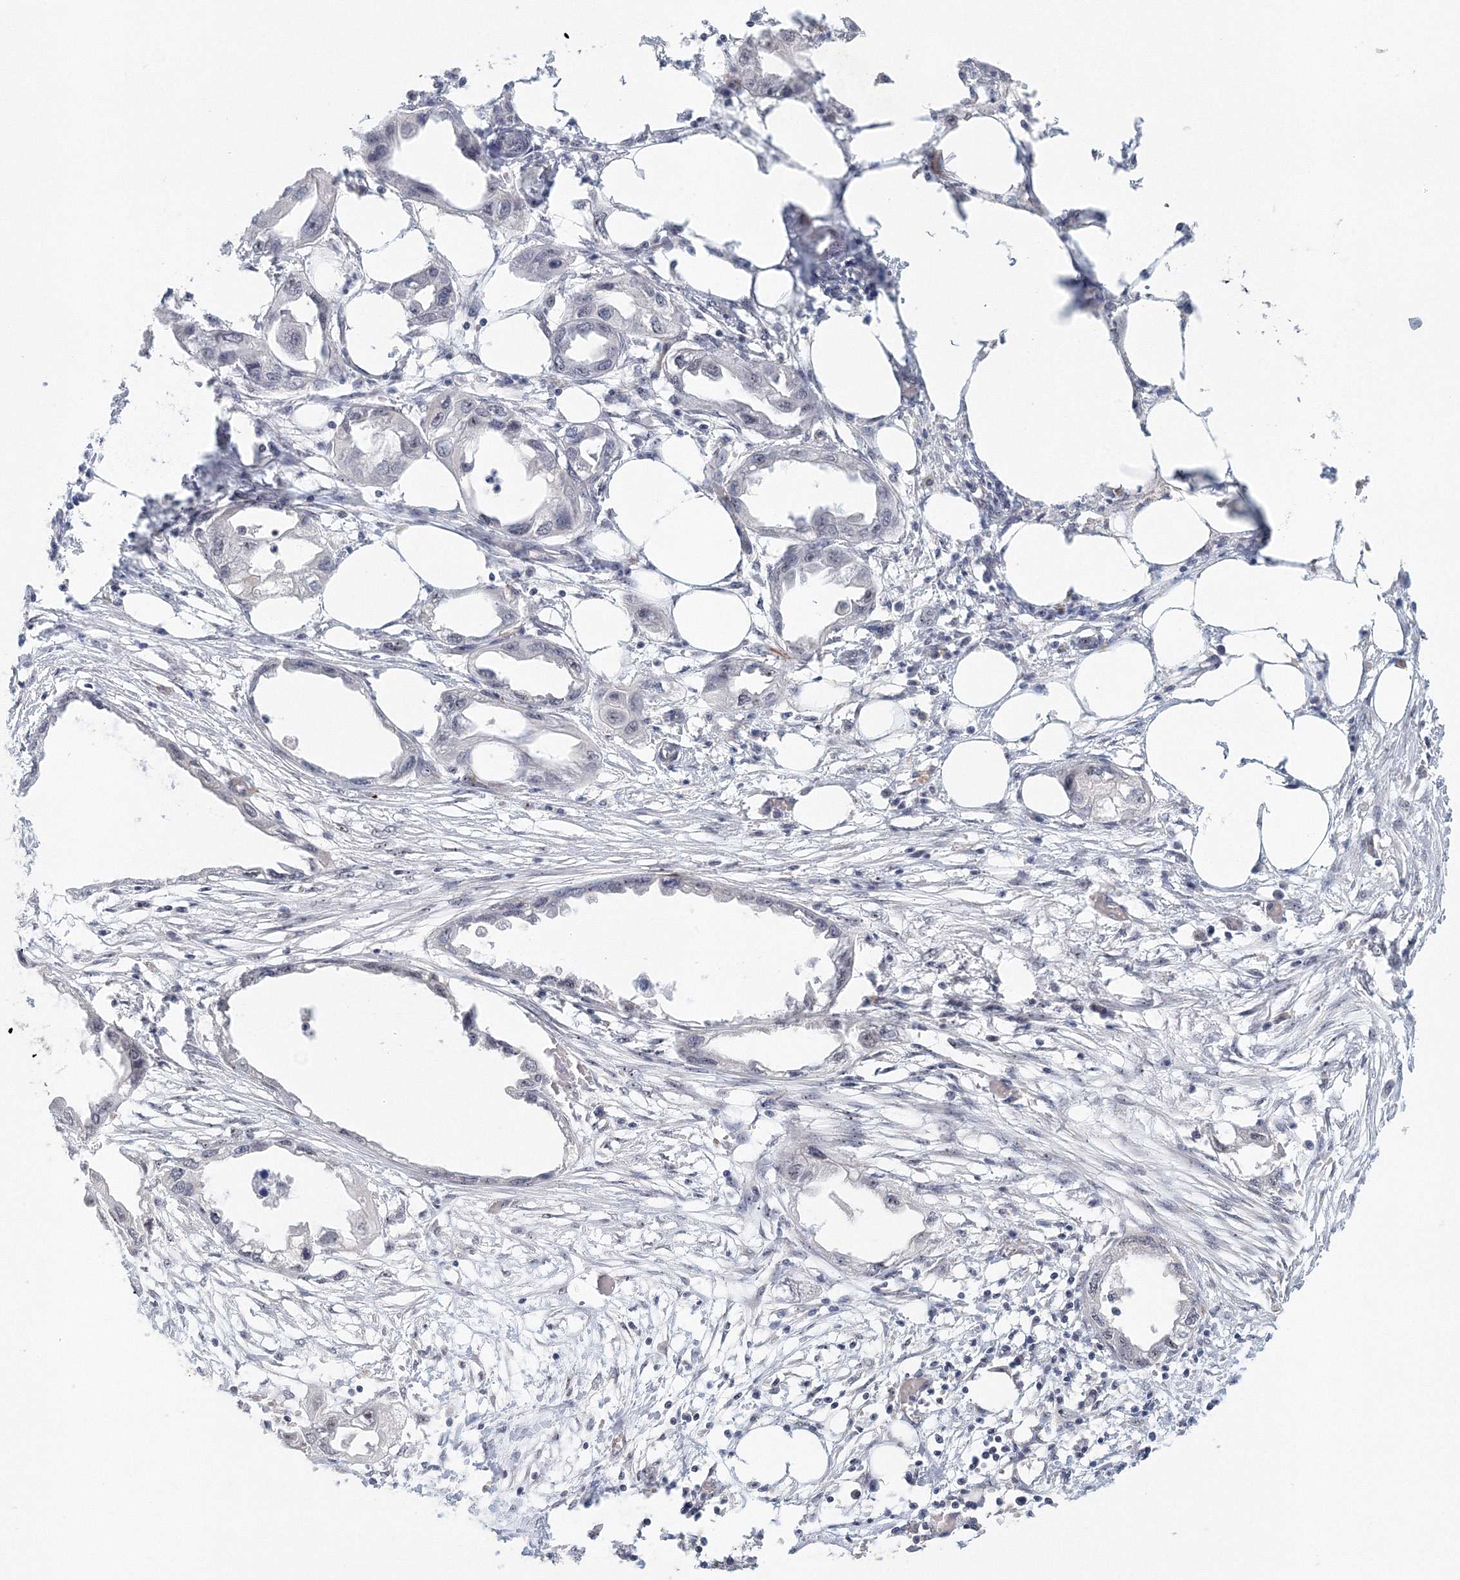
{"staining": {"intensity": "negative", "quantity": "none", "location": "none"}, "tissue": "endometrial cancer", "cell_type": "Tumor cells", "image_type": "cancer", "snomed": [{"axis": "morphology", "description": "Adenocarcinoma, NOS"}, {"axis": "morphology", "description": "Adenocarcinoma, metastatic, NOS"}, {"axis": "topography", "description": "Adipose tissue"}, {"axis": "topography", "description": "Endometrium"}], "caption": "A high-resolution micrograph shows immunohistochemistry (IHC) staining of metastatic adenocarcinoma (endometrial), which demonstrates no significant expression in tumor cells.", "gene": "SIRT7", "patient": {"sex": "female", "age": 67}}